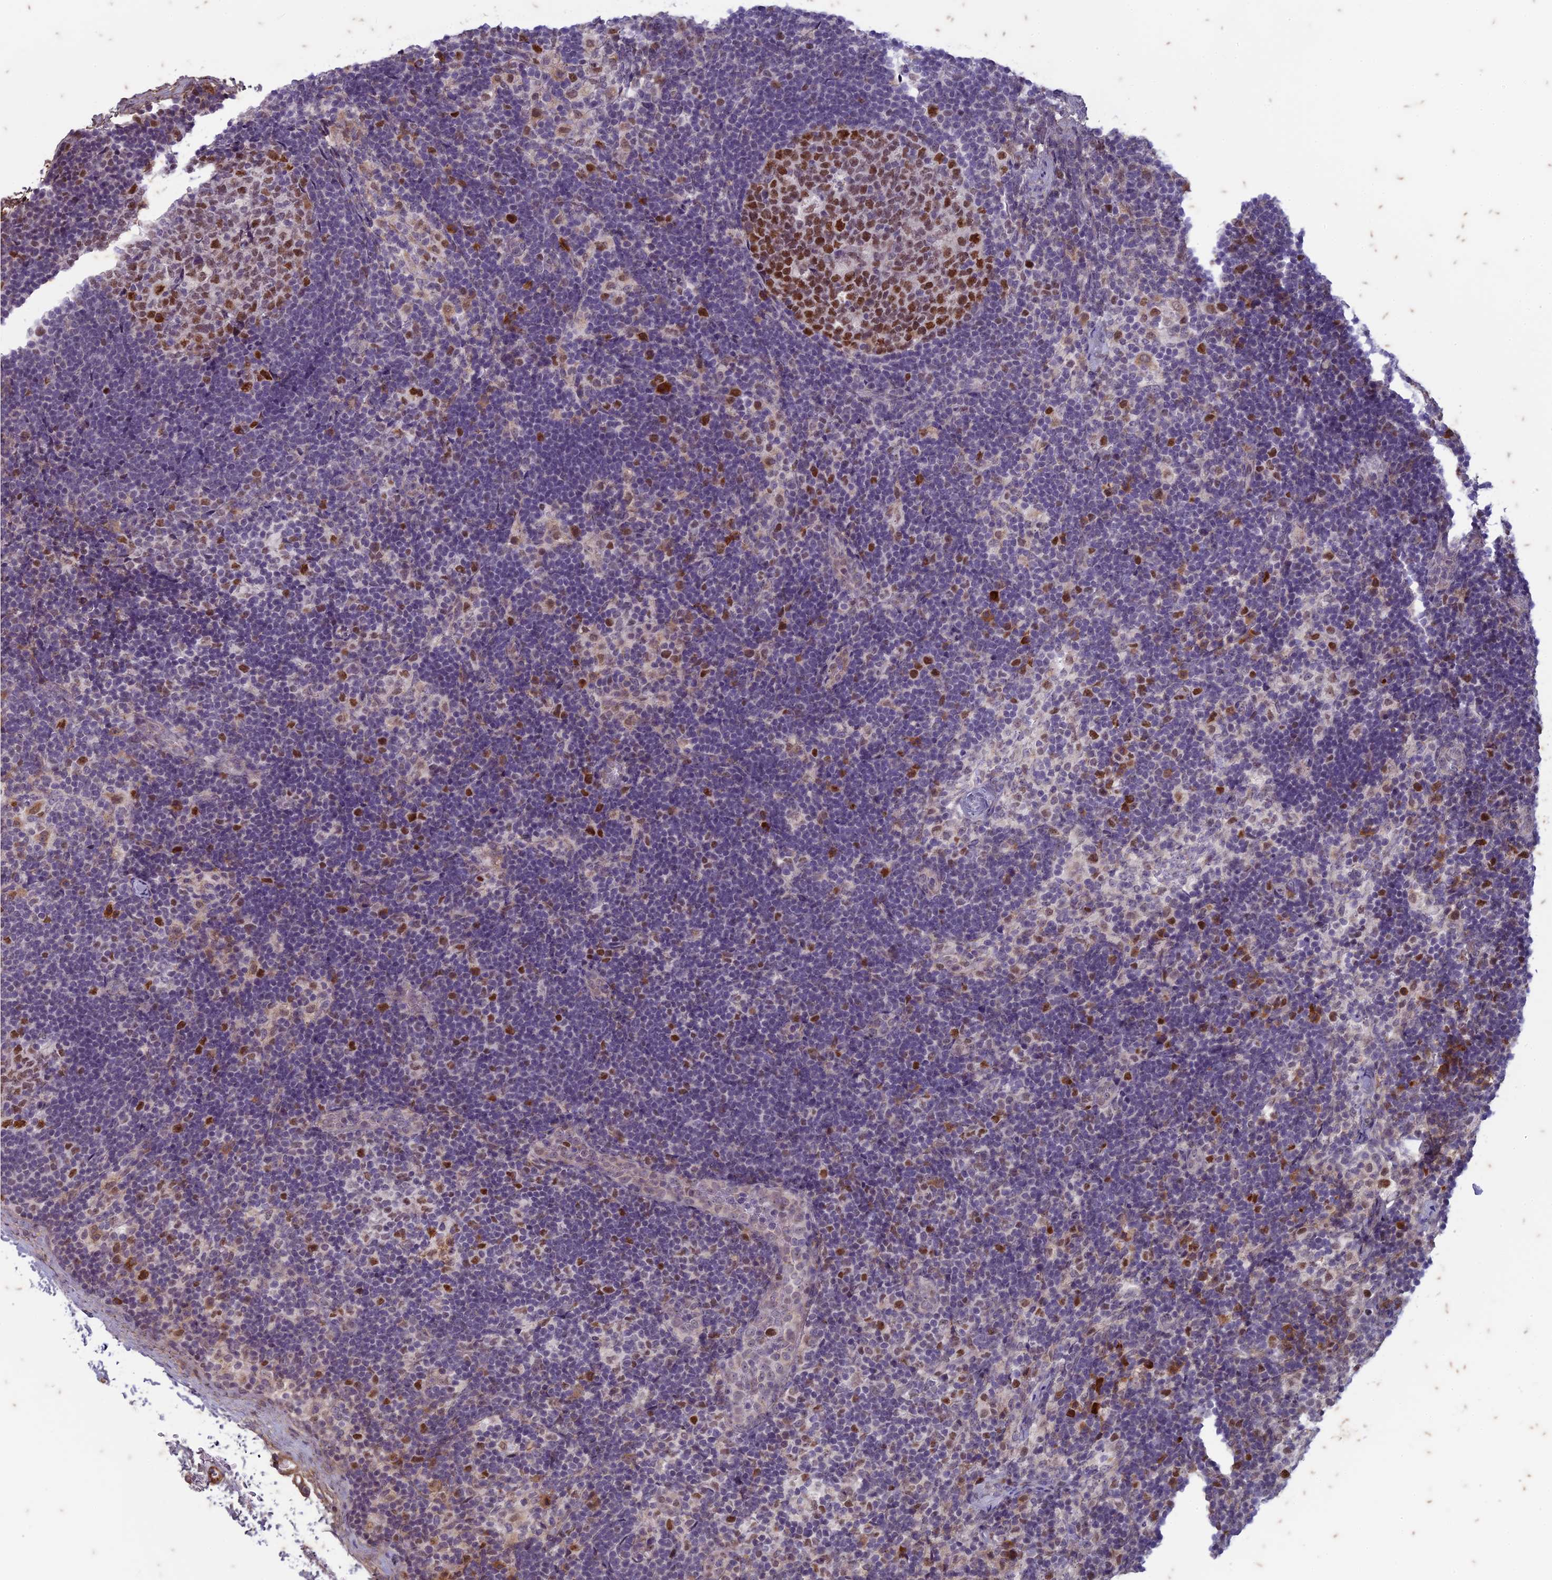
{"staining": {"intensity": "strong", "quantity": "25%-75%", "location": "nuclear"}, "tissue": "lymph node", "cell_type": "Germinal center cells", "image_type": "normal", "snomed": [{"axis": "morphology", "description": "Normal tissue, NOS"}, {"axis": "topography", "description": "Lymph node"}], "caption": "Benign lymph node reveals strong nuclear positivity in about 25%-75% of germinal center cells.", "gene": "PABPN1L", "patient": {"sex": "female", "age": 22}}